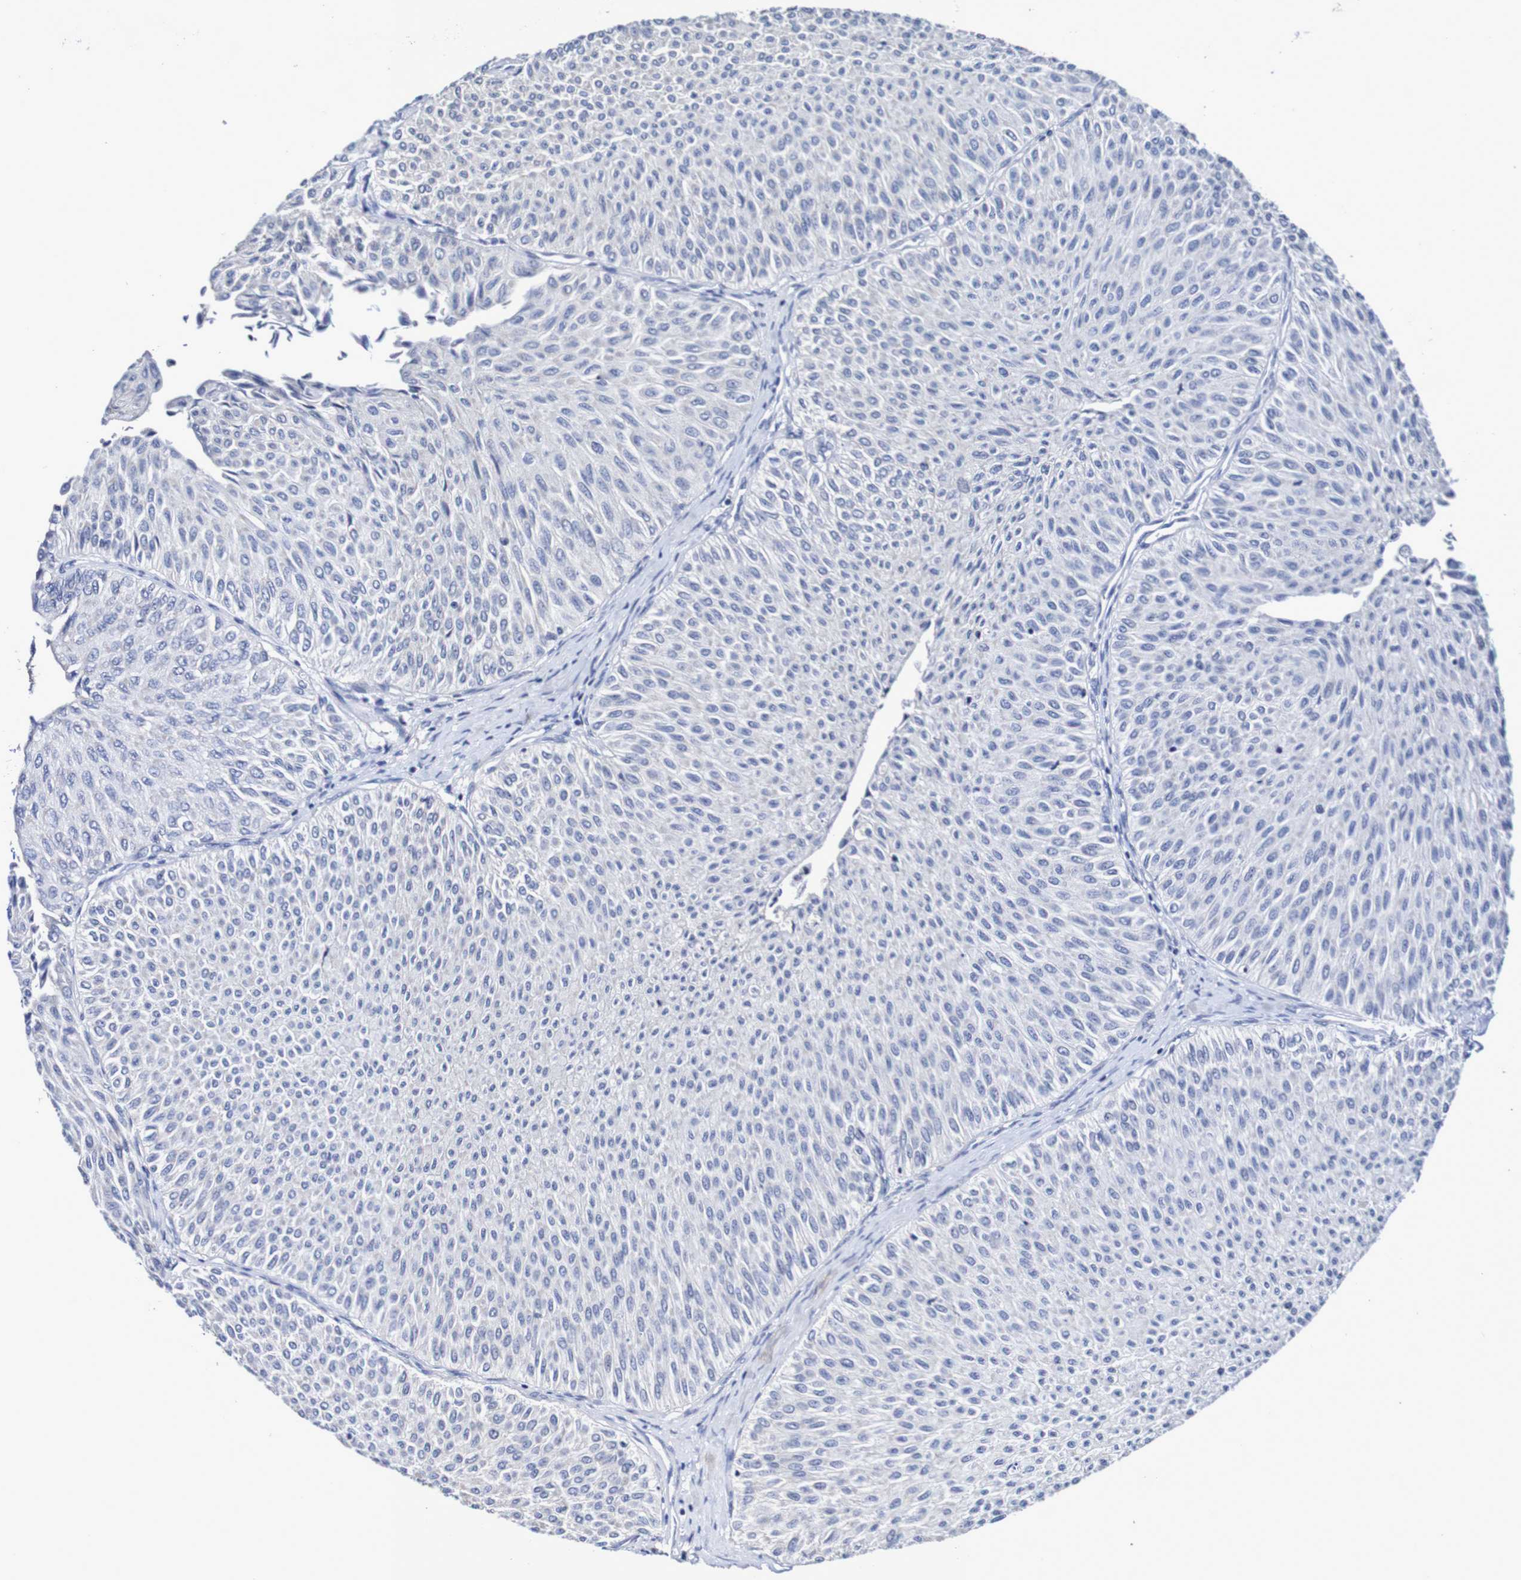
{"staining": {"intensity": "negative", "quantity": "none", "location": "none"}, "tissue": "urothelial cancer", "cell_type": "Tumor cells", "image_type": "cancer", "snomed": [{"axis": "morphology", "description": "Urothelial carcinoma, Low grade"}, {"axis": "topography", "description": "Urinary bladder"}], "caption": "A histopathology image of low-grade urothelial carcinoma stained for a protein displays no brown staining in tumor cells.", "gene": "ACVR1C", "patient": {"sex": "male", "age": 78}}